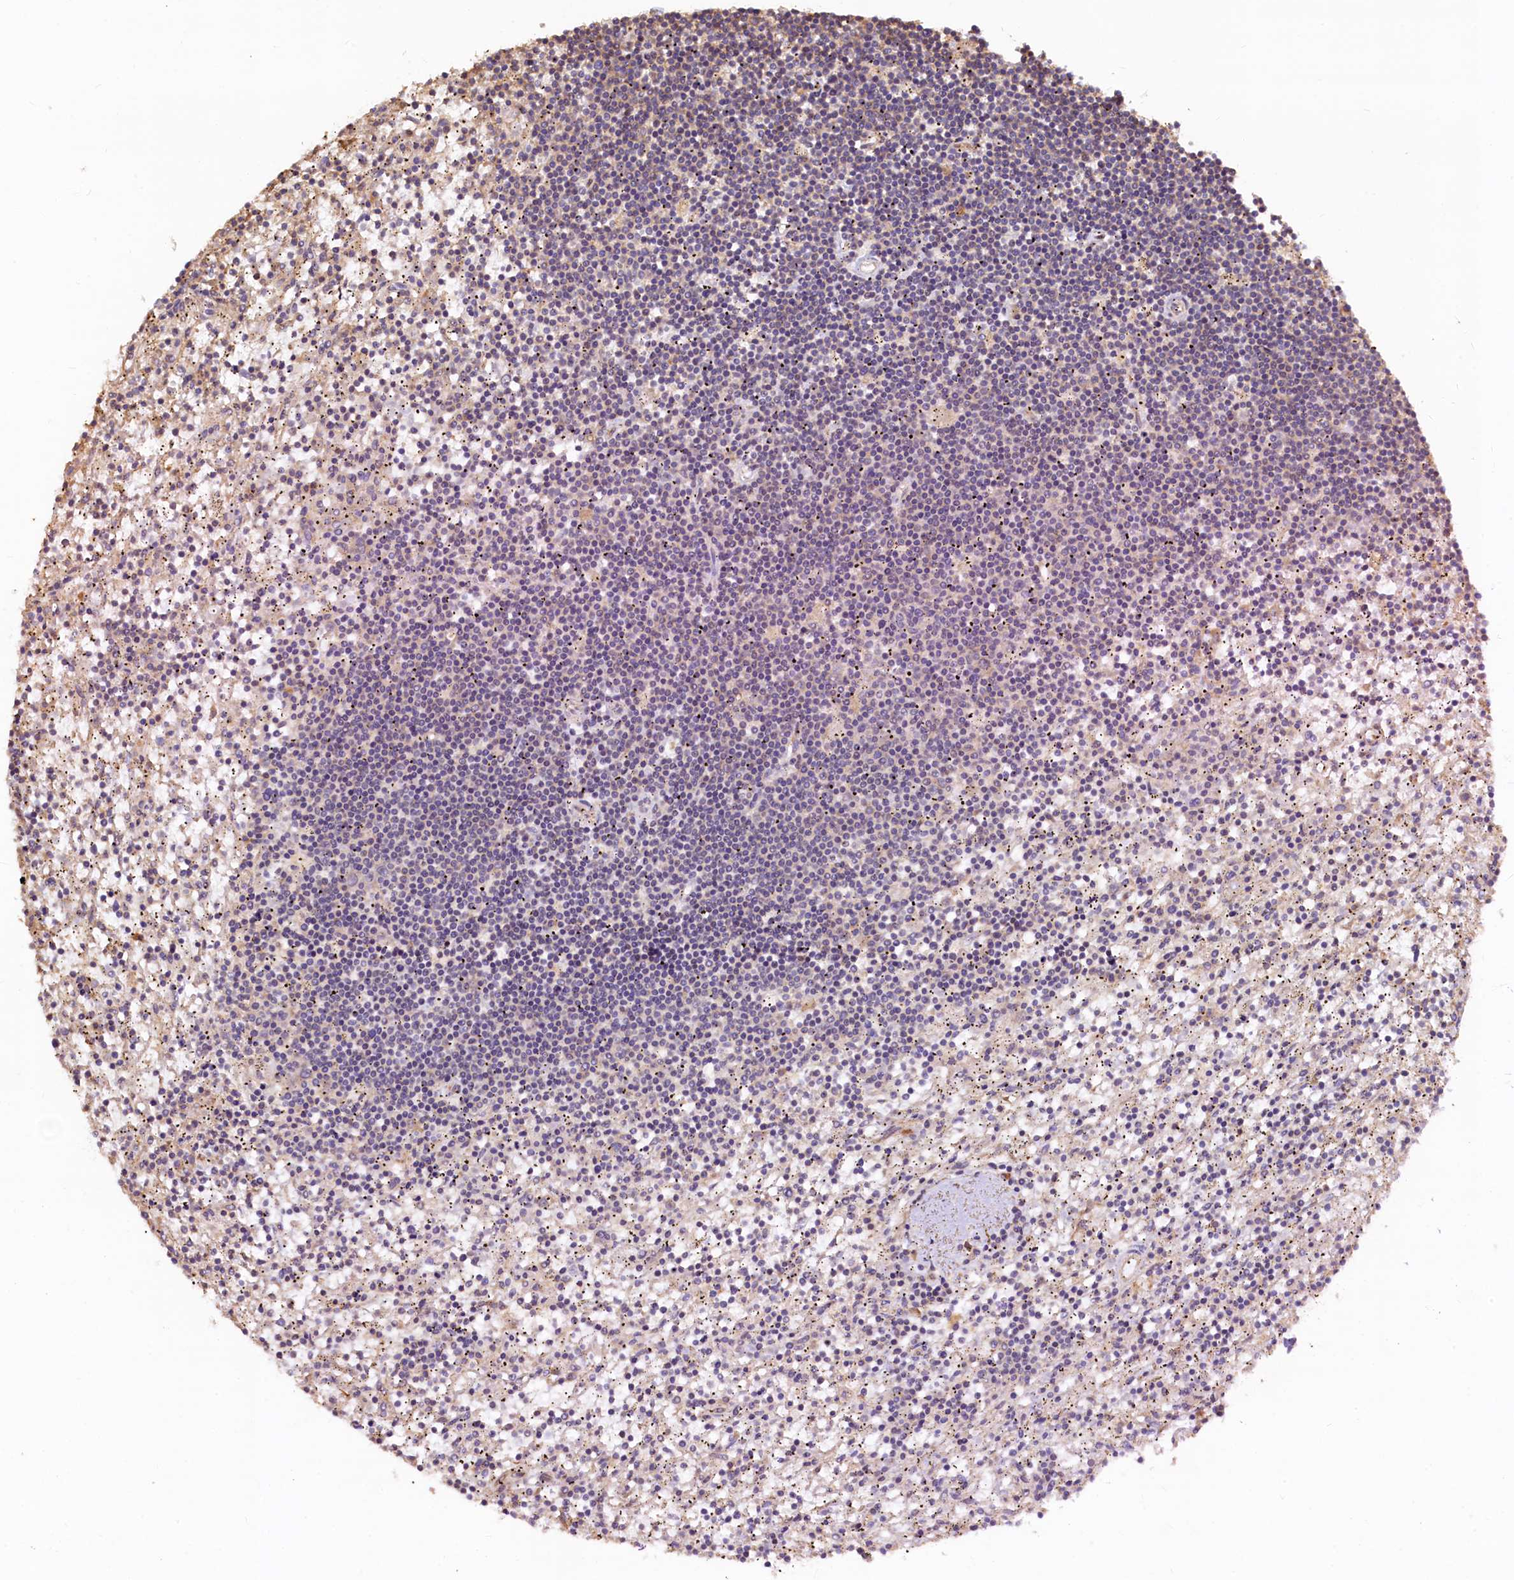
{"staining": {"intensity": "negative", "quantity": "none", "location": "none"}, "tissue": "lymphoma", "cell_type": "Tumor cells", "image_type": "cancer", "snomed": [{"axis": "morphology", "description": "Malignant lymphoma, non-Hodgkin's type, Low grade"}, {"axis": "topography", "description": "Spleen"}], "caption": "DAB (3,3'-diaminobenzidine) immunohistochemical staining of human lymphoma demonstrates no significant staining in tumor cells.", "gene": "KLHDC4", "patient": {"sex": "male", "age": 76}}